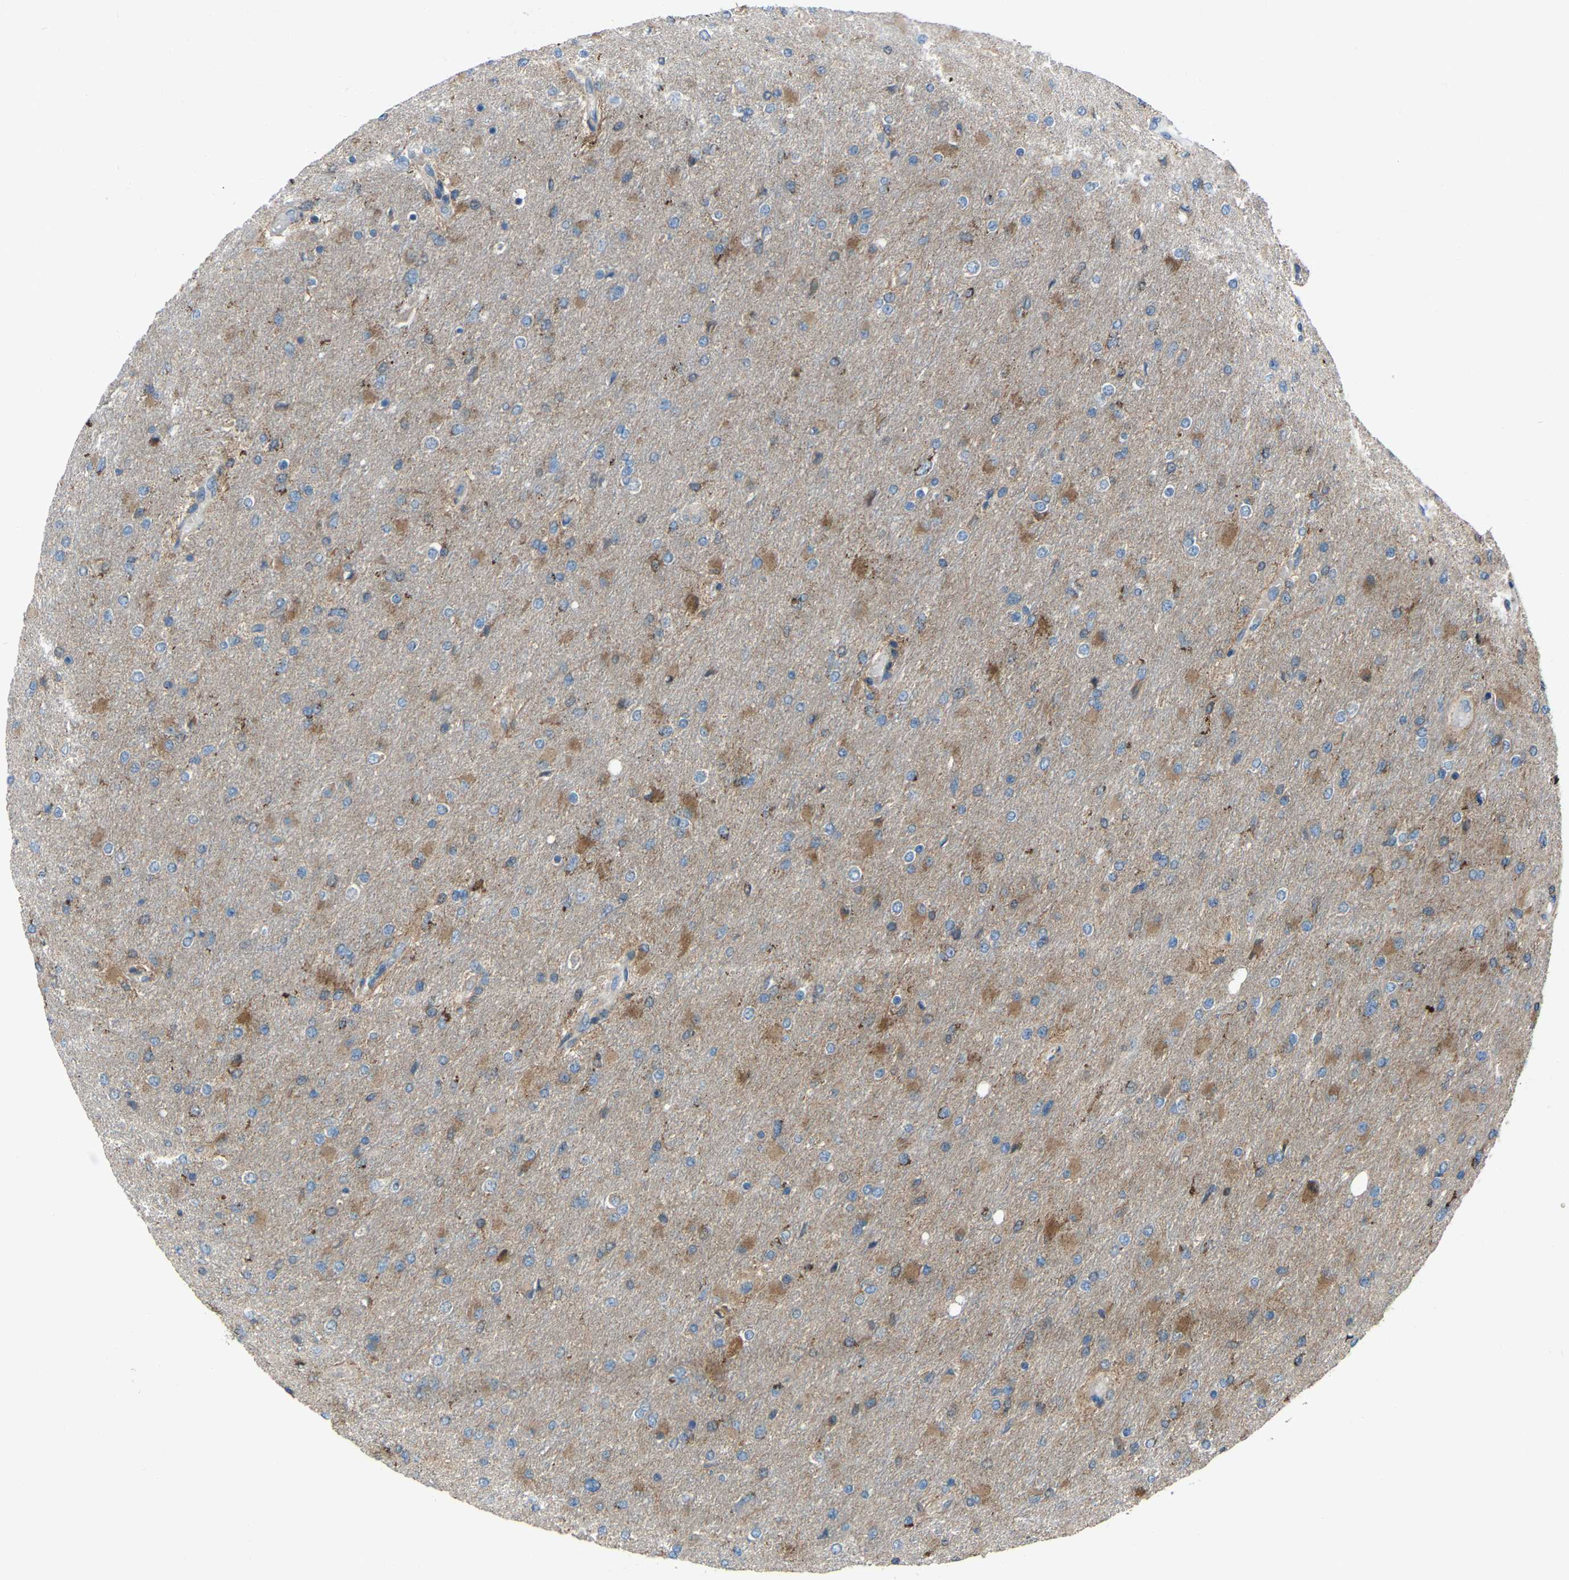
{"staining": {"intensity": "moderate", "quantity": "<25%", "location": "cytoplasmic/membranous"}, "tissue": "glioma", "cell_type": "Tumor cells", "image_type": "cancer", "snomed": [{"axis": "morphology", "description": "Glioma, malignant, High grade"}, {"axis": "topography", "description": "Cerebral cortex"}], "caption": "Malignant glioma (high-grade) tissue displays moderate cytoplasmic/membranous expression in approximately <25% of tumor cells", "gene": "AKR1A1", "patient": {"sex": "female", "age": 36}}